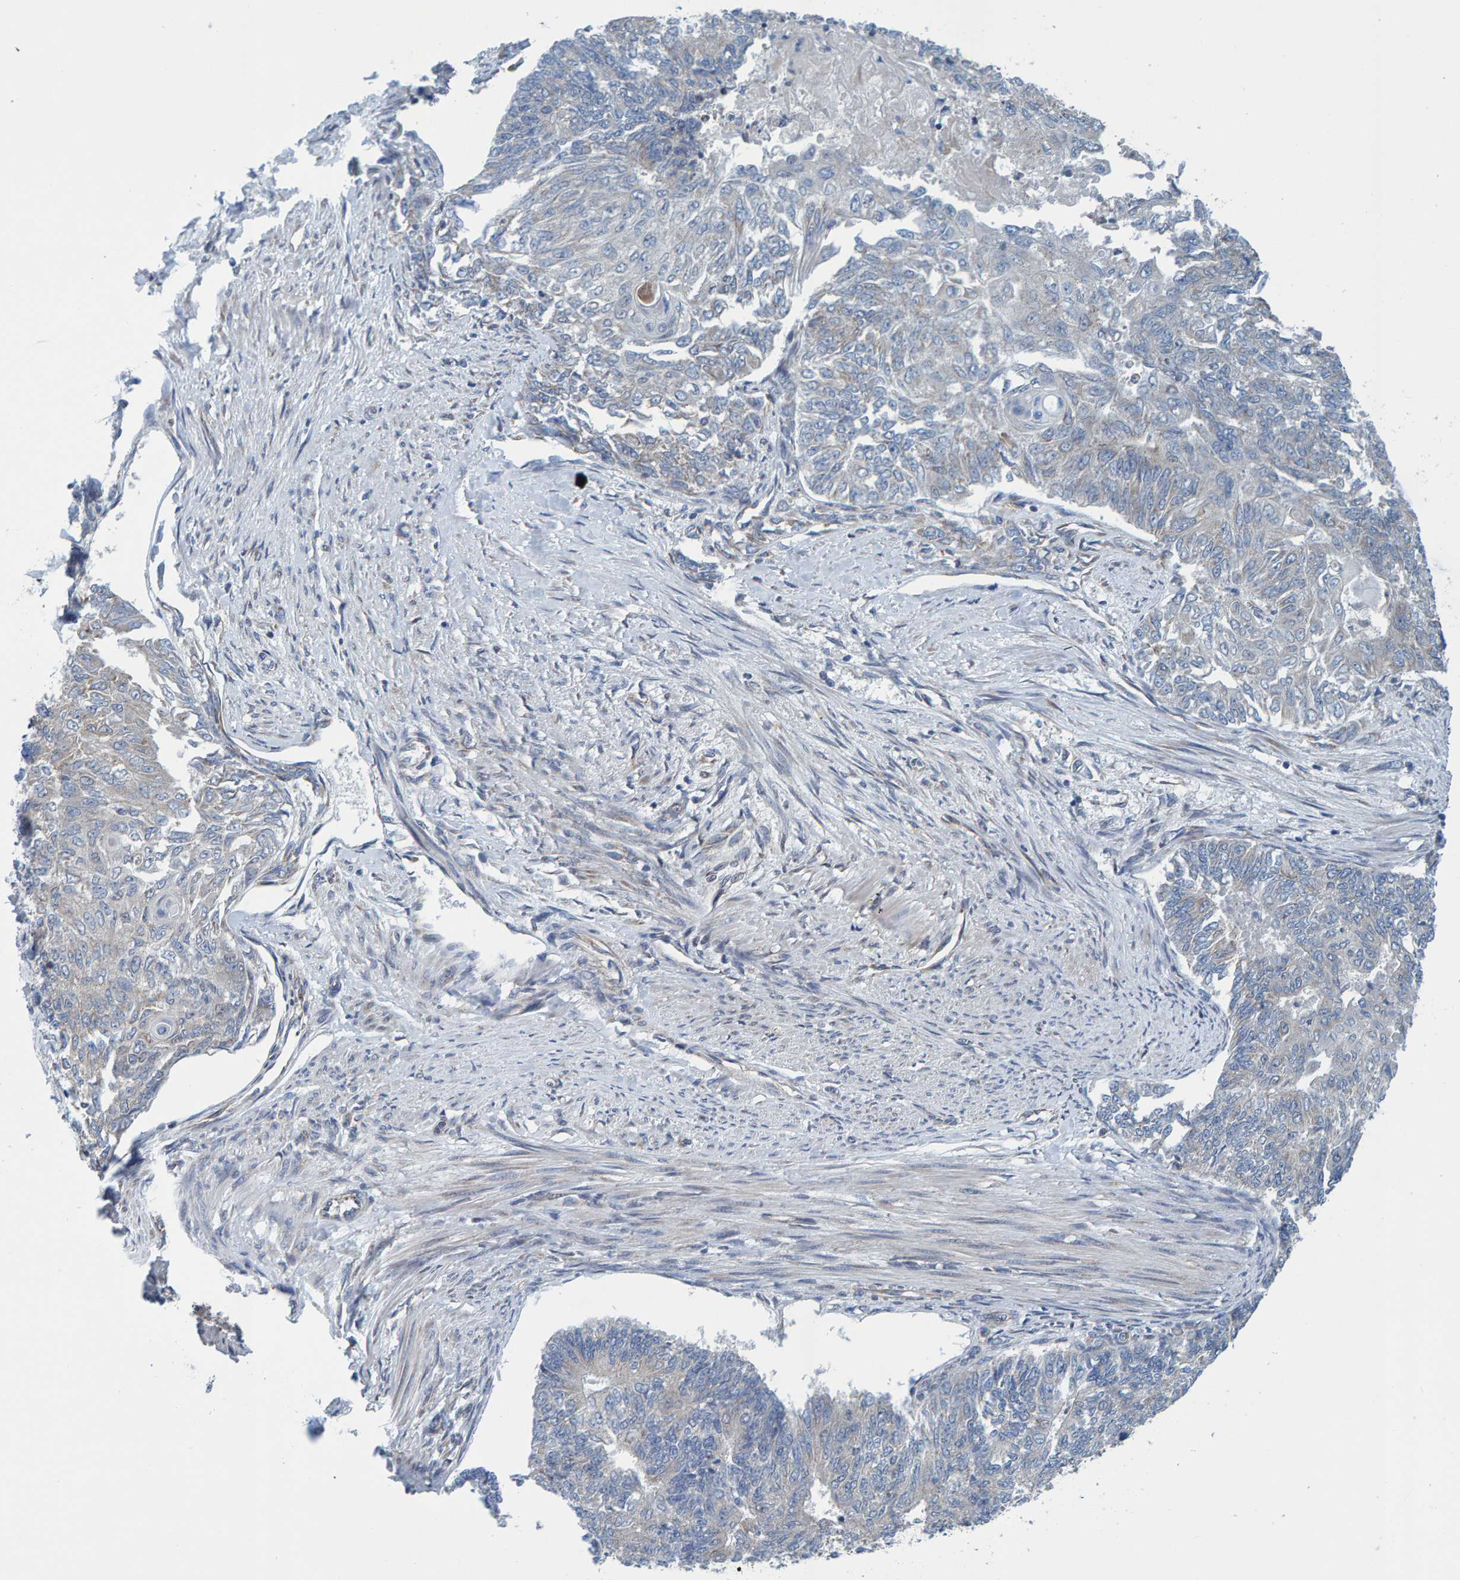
{"staining": {"intensity": "negative", "quantity": "none", "location": "none"}, "tissue": "endometrial cancer", "cell_type": "Tumor cells", "image_type": "cancer", "snomed": [{"axis": "morphology", "description": "Adenocarcinoma, NOS"}, {"axis": "topography", "description": "Endometrium"}], "caption": "Micrograph shows no significant protein staining in tumor cells of endometrial cancer.", "gene": "SCRN2", "patient": {"sex": "female", "age": 32}}